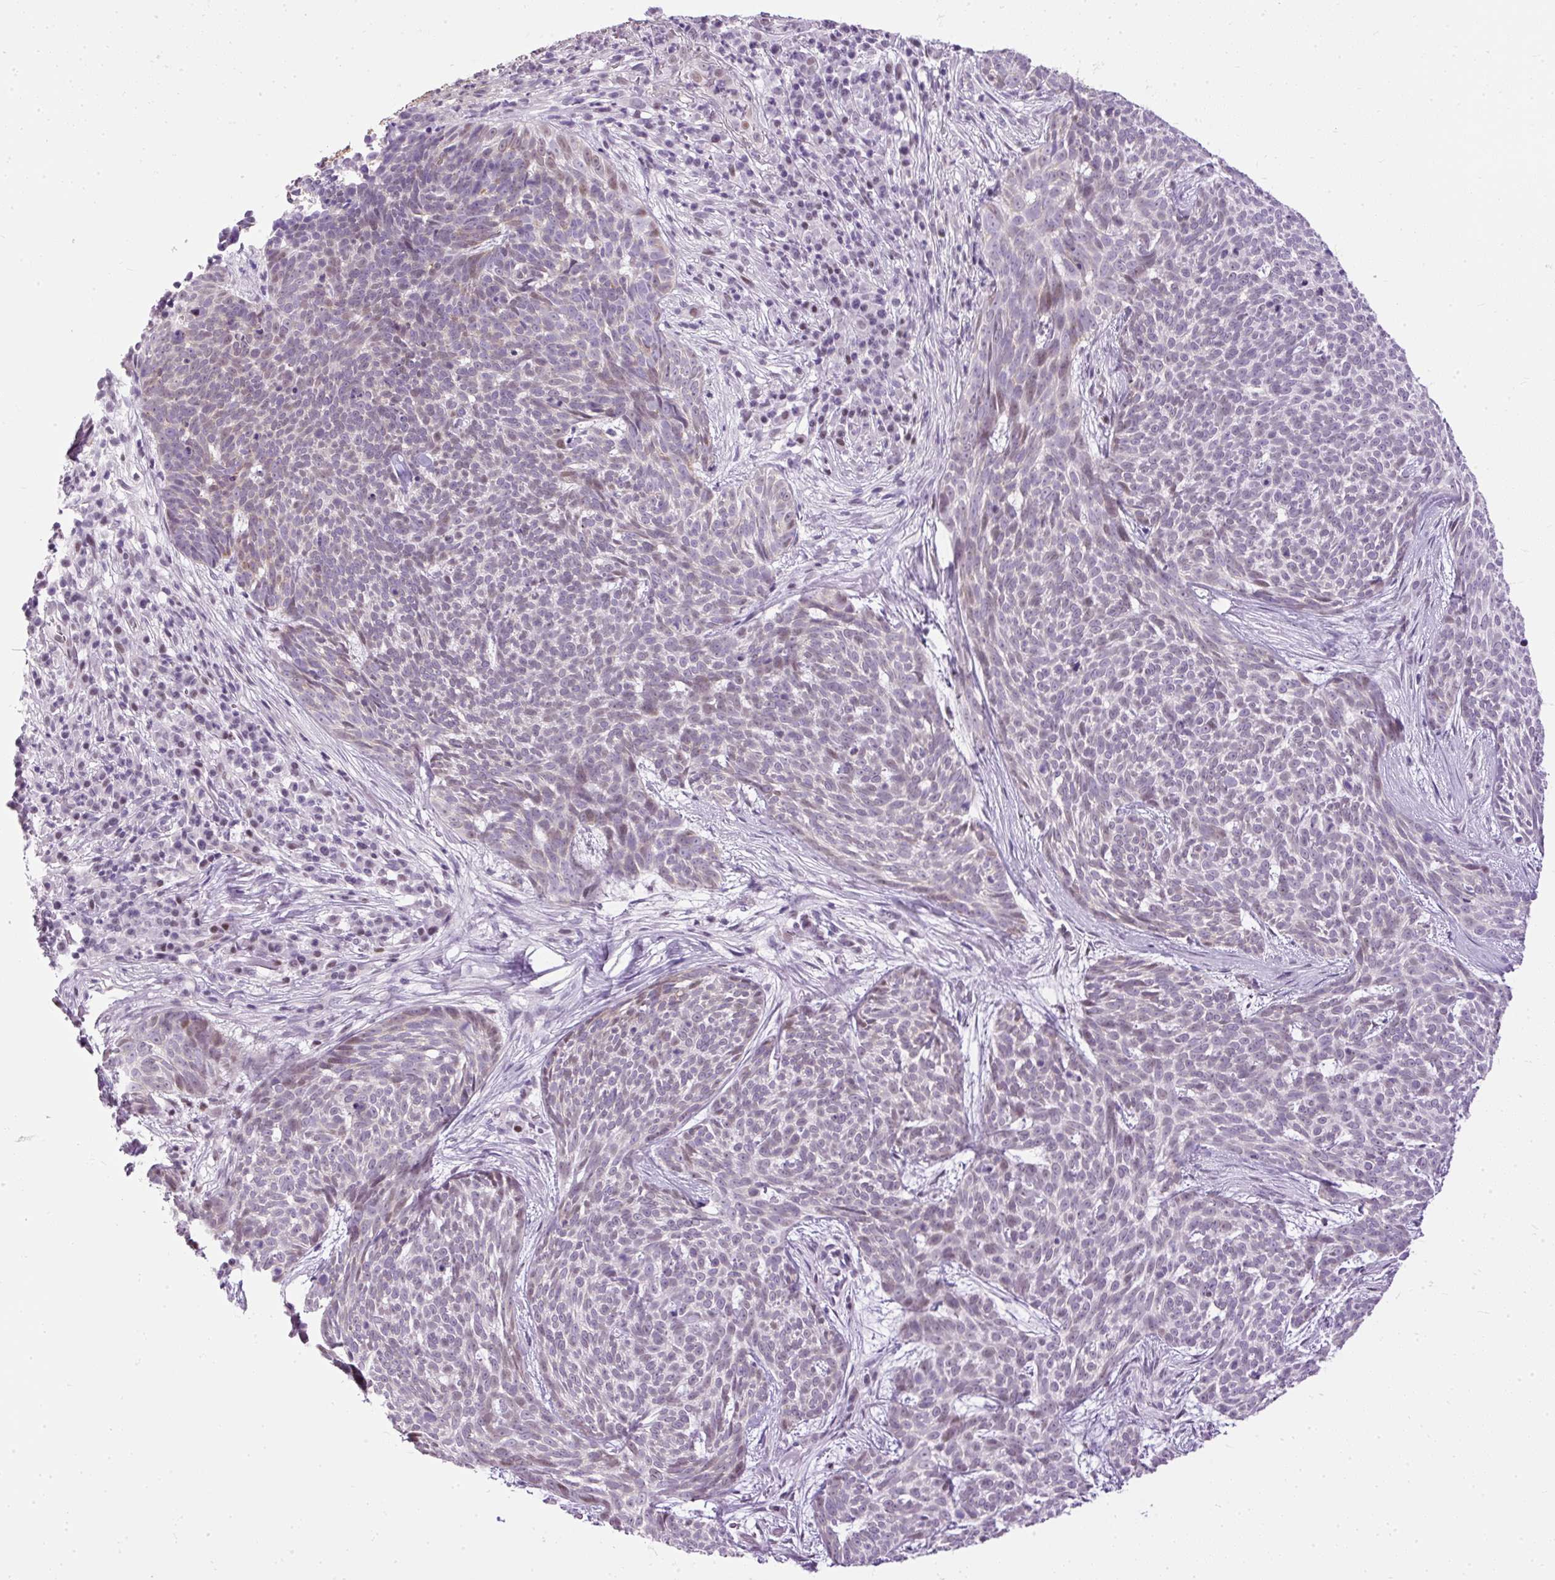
{"staining": {"intensity": "weak", "quantity": "25%-75%", "location": "nuclear"}, "tissue": "skin cancer", "cell_type": "Tumor cells", "image_type": "cancer", "snomed": [{"axis": "morphology", "description": "Basal cell carcinoma"}, {"axis": "topography", "description": "Skin"}], "caption": "A low amount of weak nuclear staining is appreciated in approximately 25%-75% of tumor cells in skin basal cell carcinoma tissue.", "gene": "PDE6B", "patient": {"sex": "female", "age": 93}}